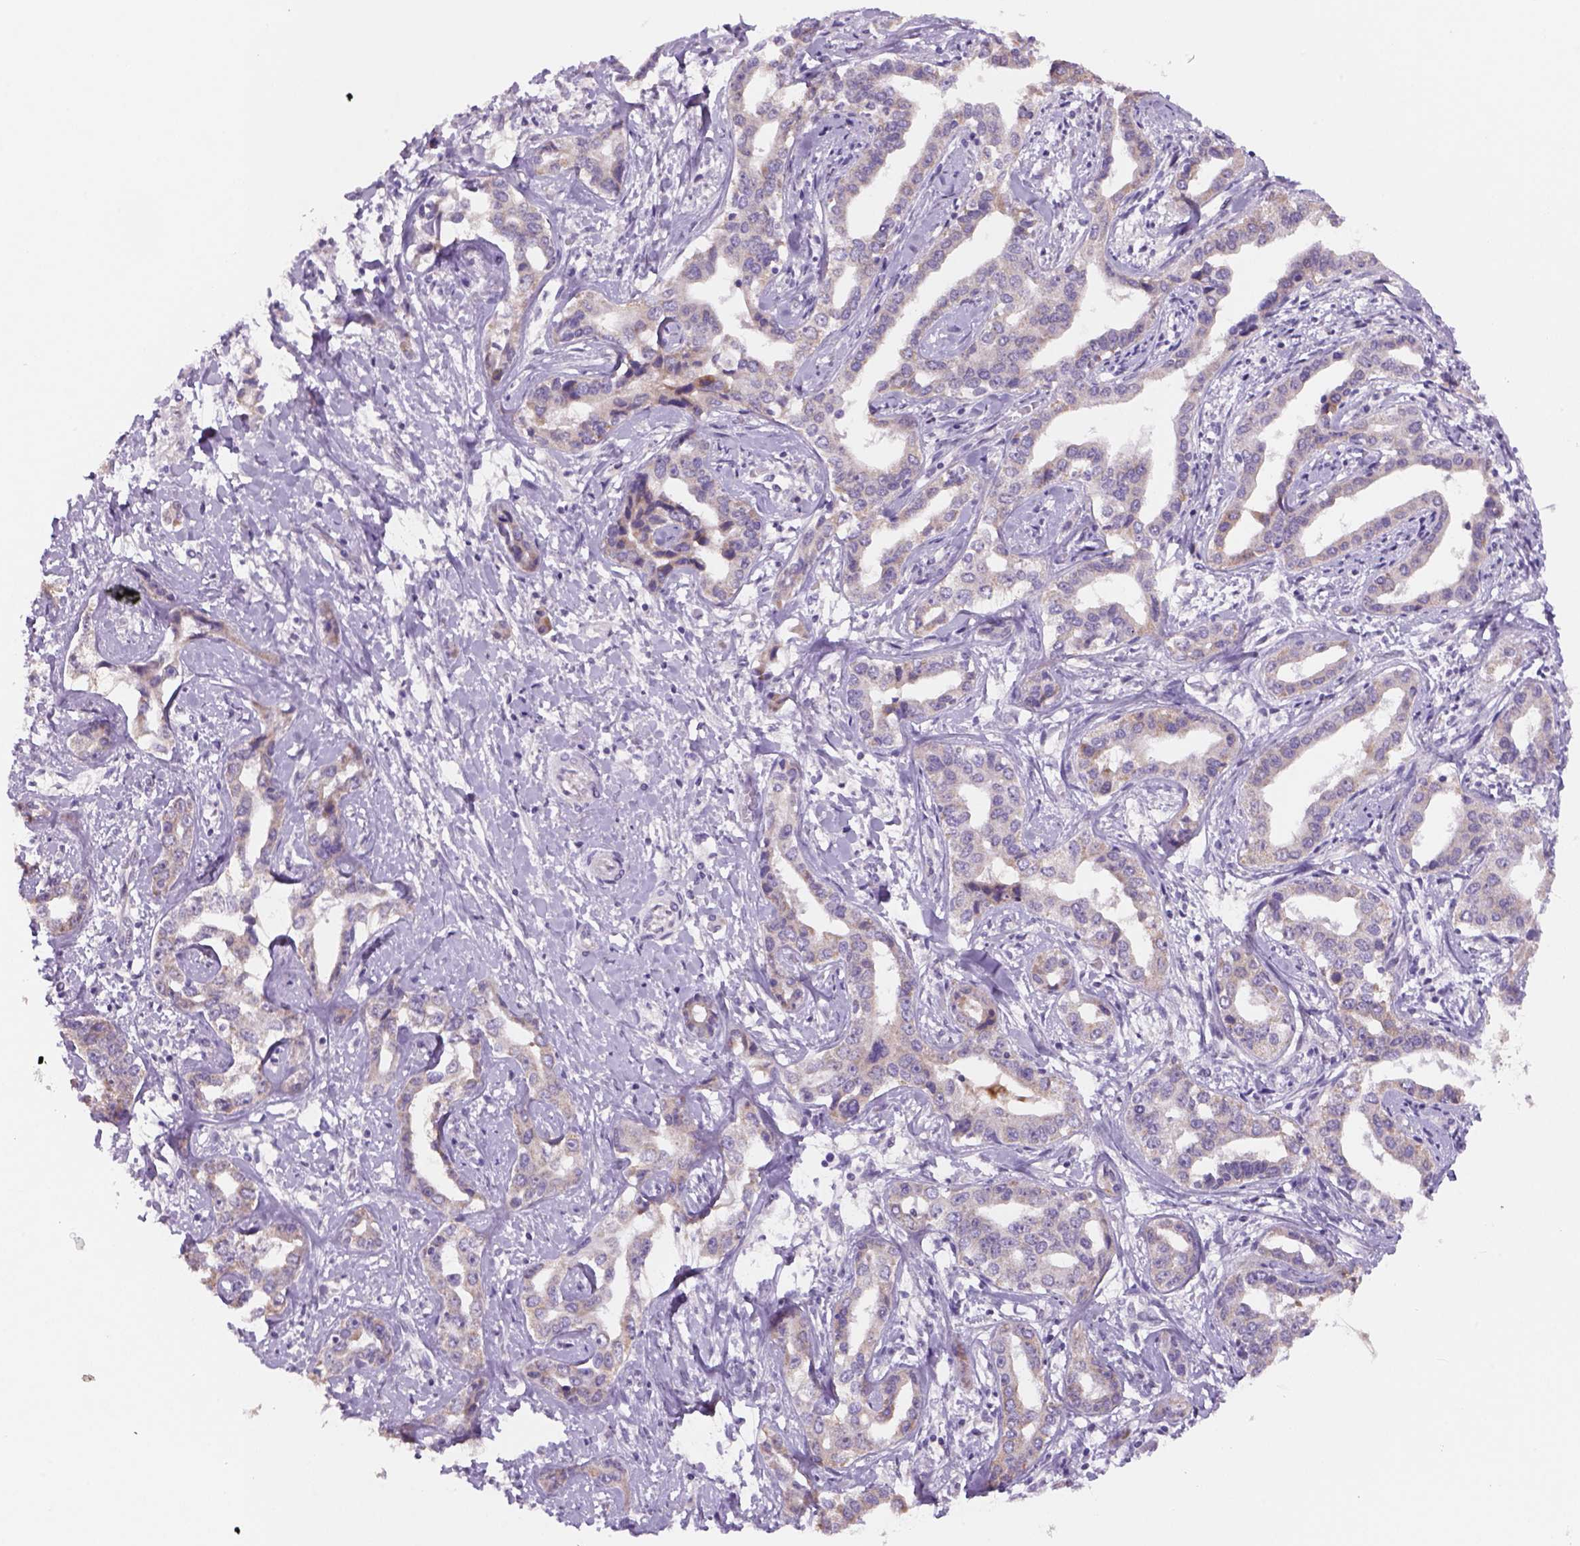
{"staining": {"intensity": "negative", "quantity": "none", "location": "none"}, "tissue": "liver cancer", "cell_type": "Tumor cells", "image_type": "cancer", "snomed": [{"axis": "morphology", "description": "Cholangiocarcinoma"}, {"axis": "topography", "description": "Liver"}], "caption": "Immunohistochemistry (IHC) photomicrograph of neoplastic tissue: human cholangiocarcinoma (liver) stained with DAB exhibits no significant protein staining in tumor cells.", "gene": "ADGRV1", "patient": {"sex": "male", "age": 59}}